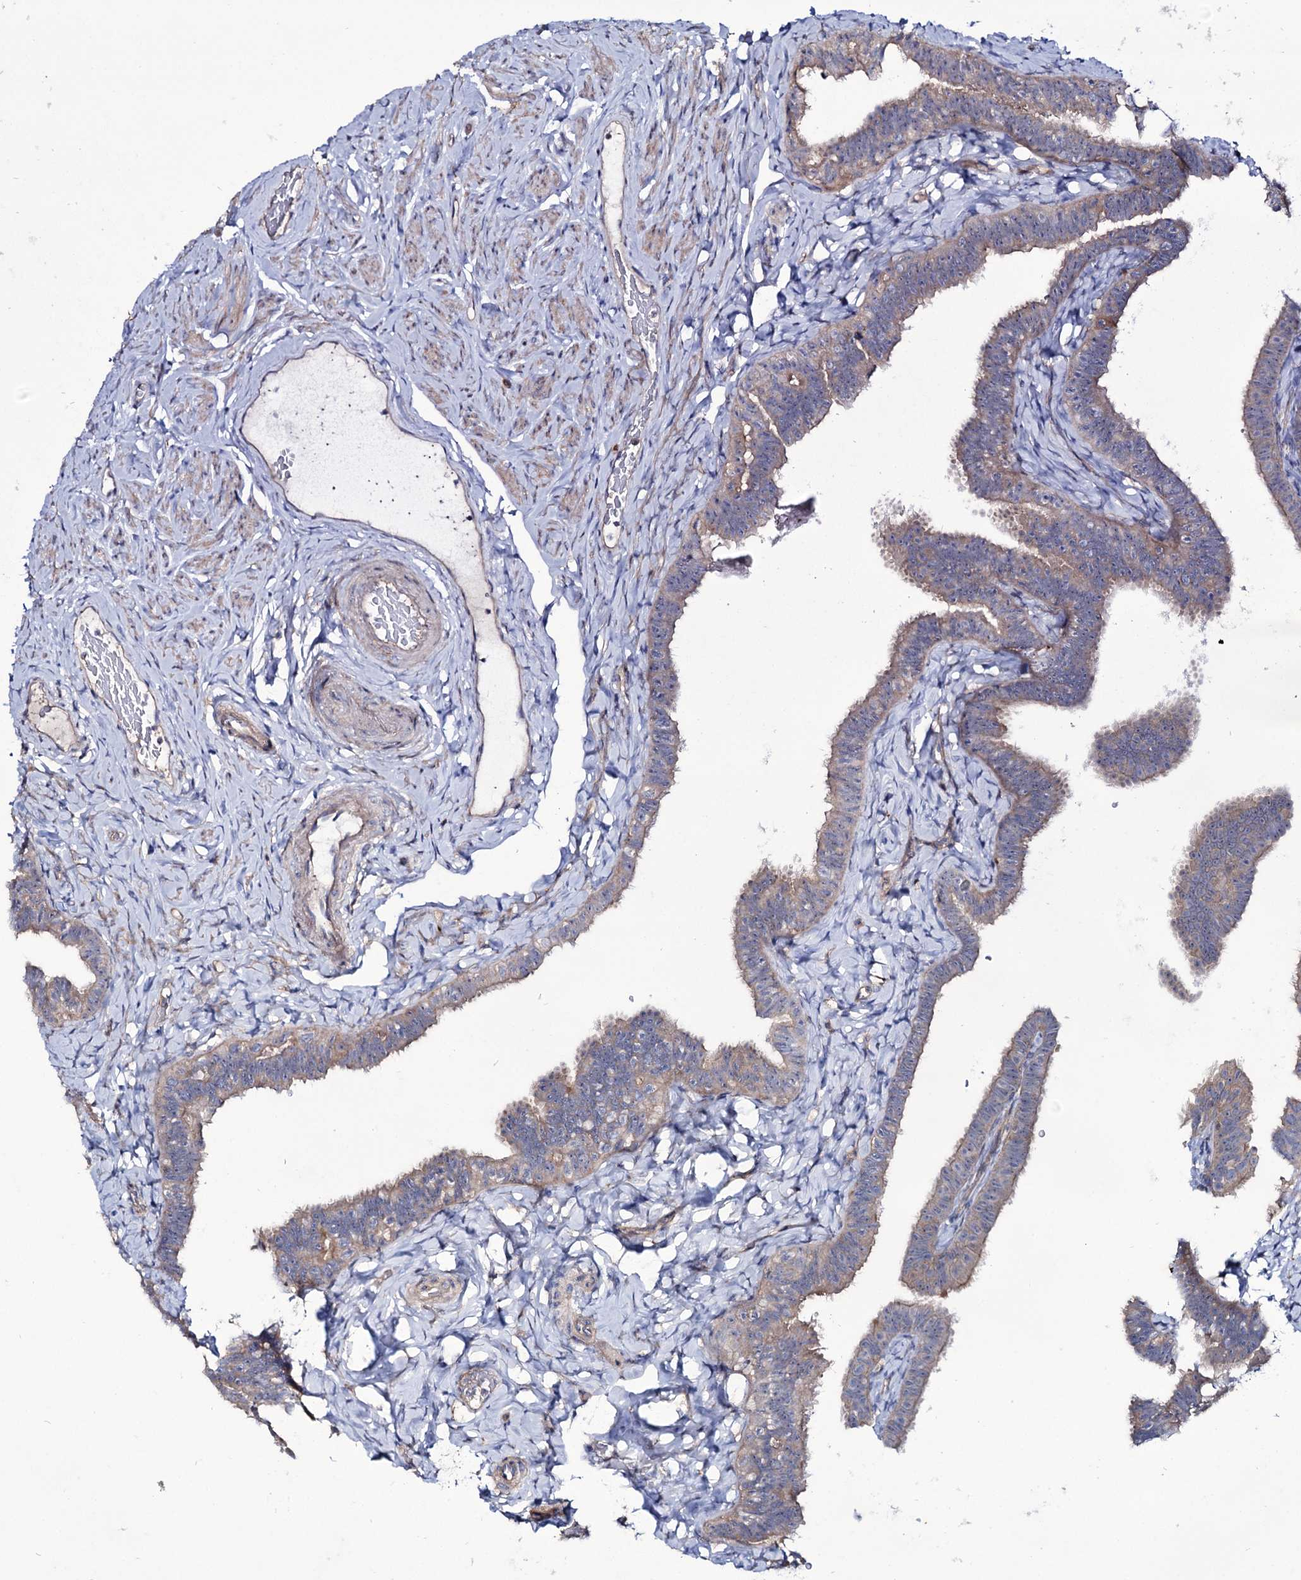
{"staining": {"intensity": "weak", "quantity": "25%-75%", "location": "cytoplasmic/membranous"}, "tissue": "fallopian tube", "cell_type": "Glandular cells", "image_type": "normal", "snomed": [{"axis": "morphology", "description": "Normal tissue, NOS"}, {"axis": "topography", "description": "Fallopian tube"}], "caption": "Benign fallopian tube shows weak cytoplasmic/membranous positivity in approximately 25%-75% of glandular cells (IHC, brightfield microscopy, high magnification)..", "gene": "SEC24A", "patient": {"sex": "female", "age": 65}}